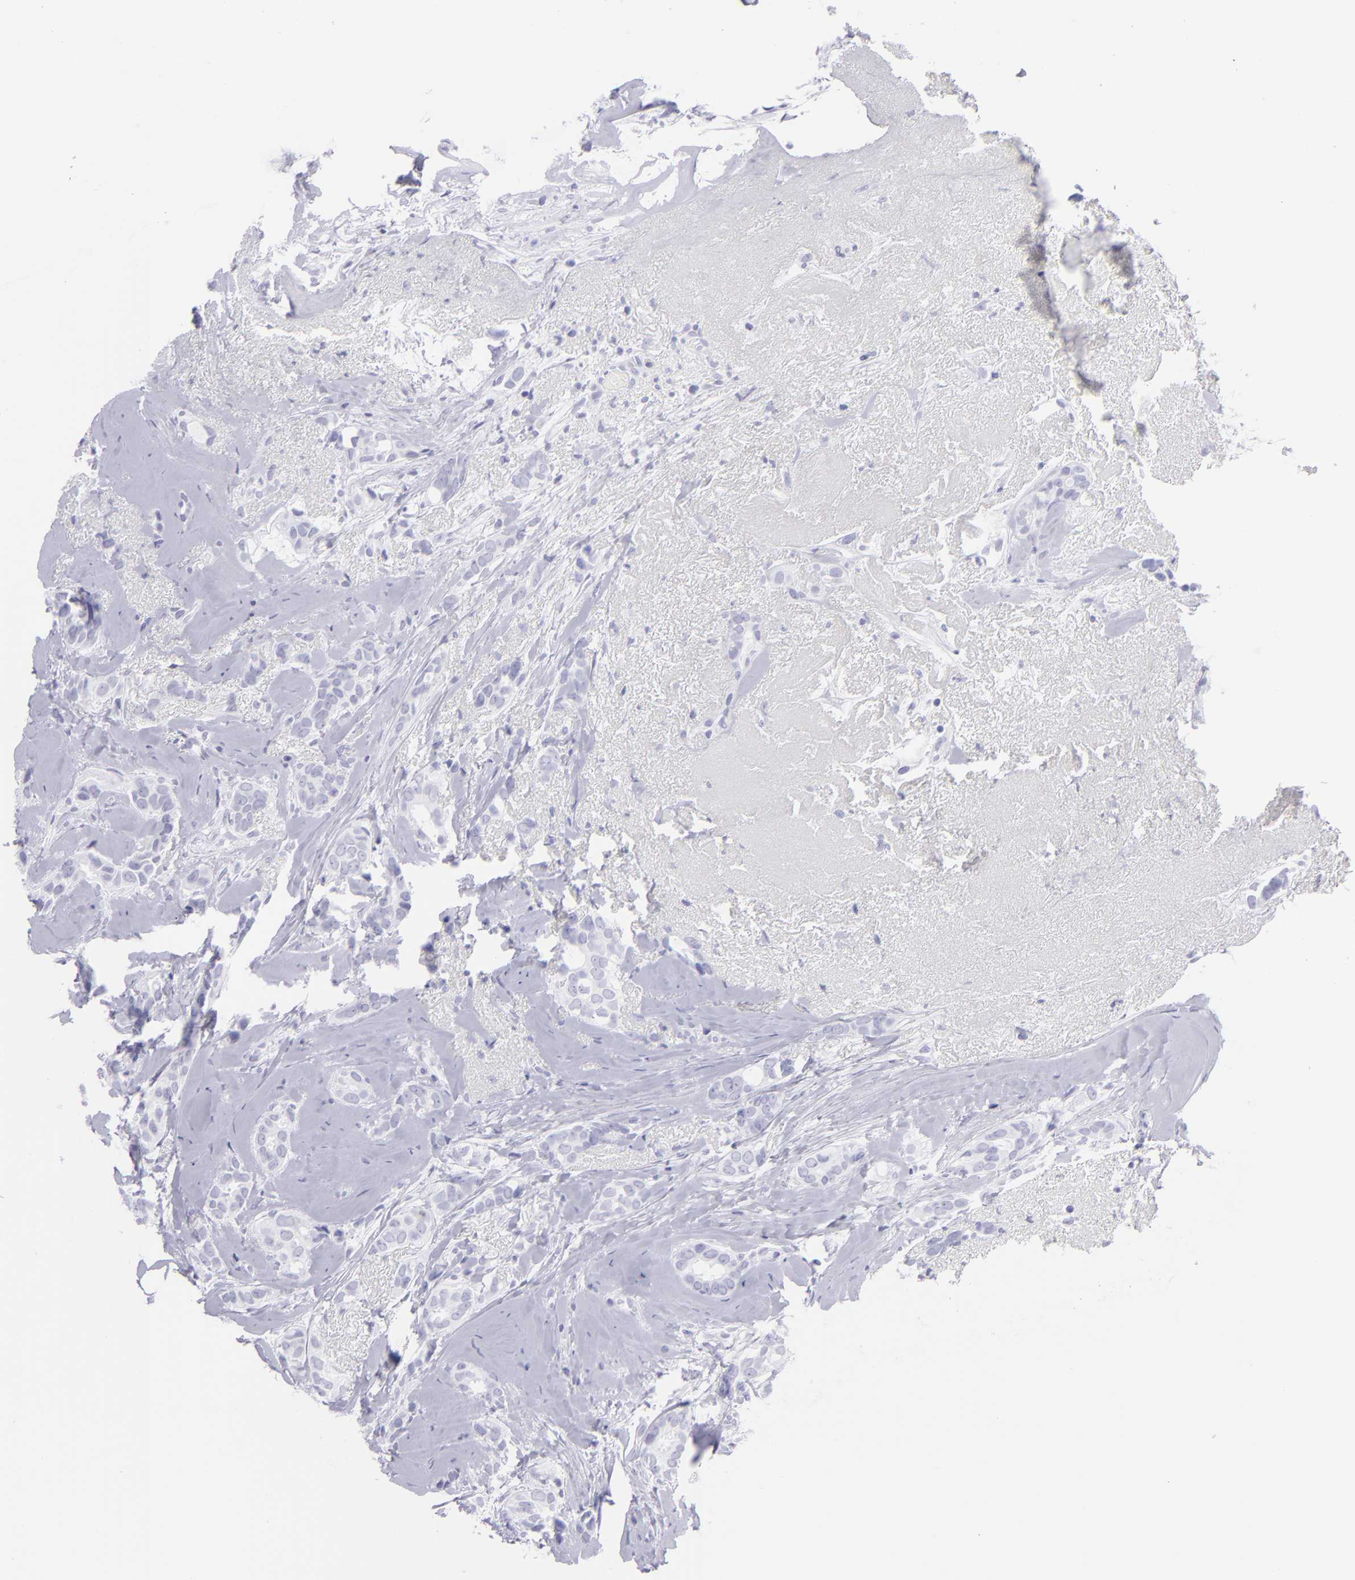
{"staining": {"intensity": "negative", "quantity": "none", "location": "none"}, "tissue": "breast cancer", "cell_type": "Tumor cells", "image_type": "cancer", "snomed": [{"axis": "morphology", "description": "Duct carcinoma"}, {"axis": "topography", "description": "Breast"}], "caption": "Immunohistochemical staining of breast cancer (intraductal carcinoma) displays no significant staining in tumor cells.", "gene": "SLC1A3", "patient": {"sex": "female", "age": 54}}